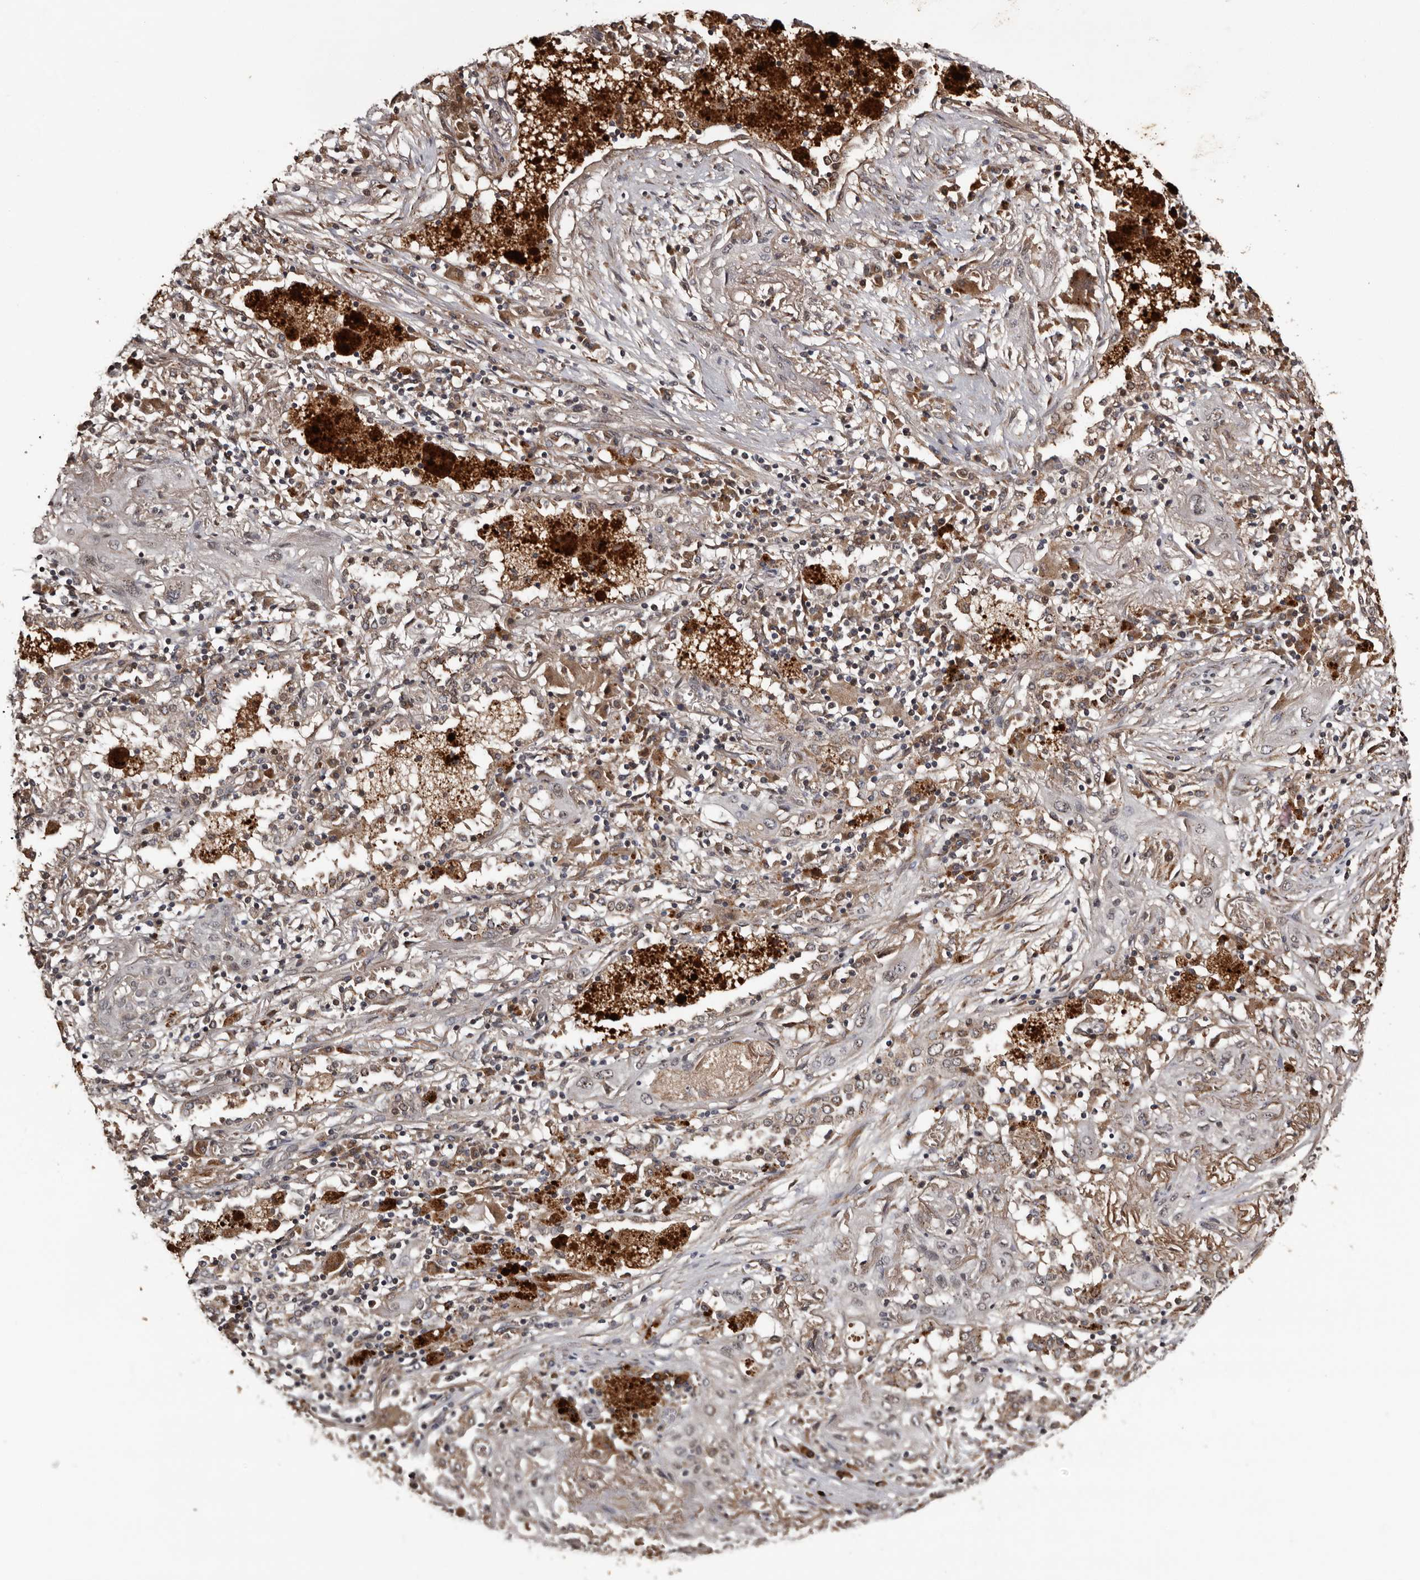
{"staining": {"intensity": "negative", "quantity": "none", "location": "none"}, "tissue": "lung cancer", "cell_type": "Tumor cells", "image_type": "cancer", "snomed": [{"axis": "morphology", "description": "Squamous cell carcinoma, NOS"}, {"axis": "topography", "description": "Lung"}], "caption": "There is no significant positivity in tumor cells of lung cancer (squamous cell carcinoma).", "gene": "SERTAD4", "patient": {"sex": "female", "age": 47}}